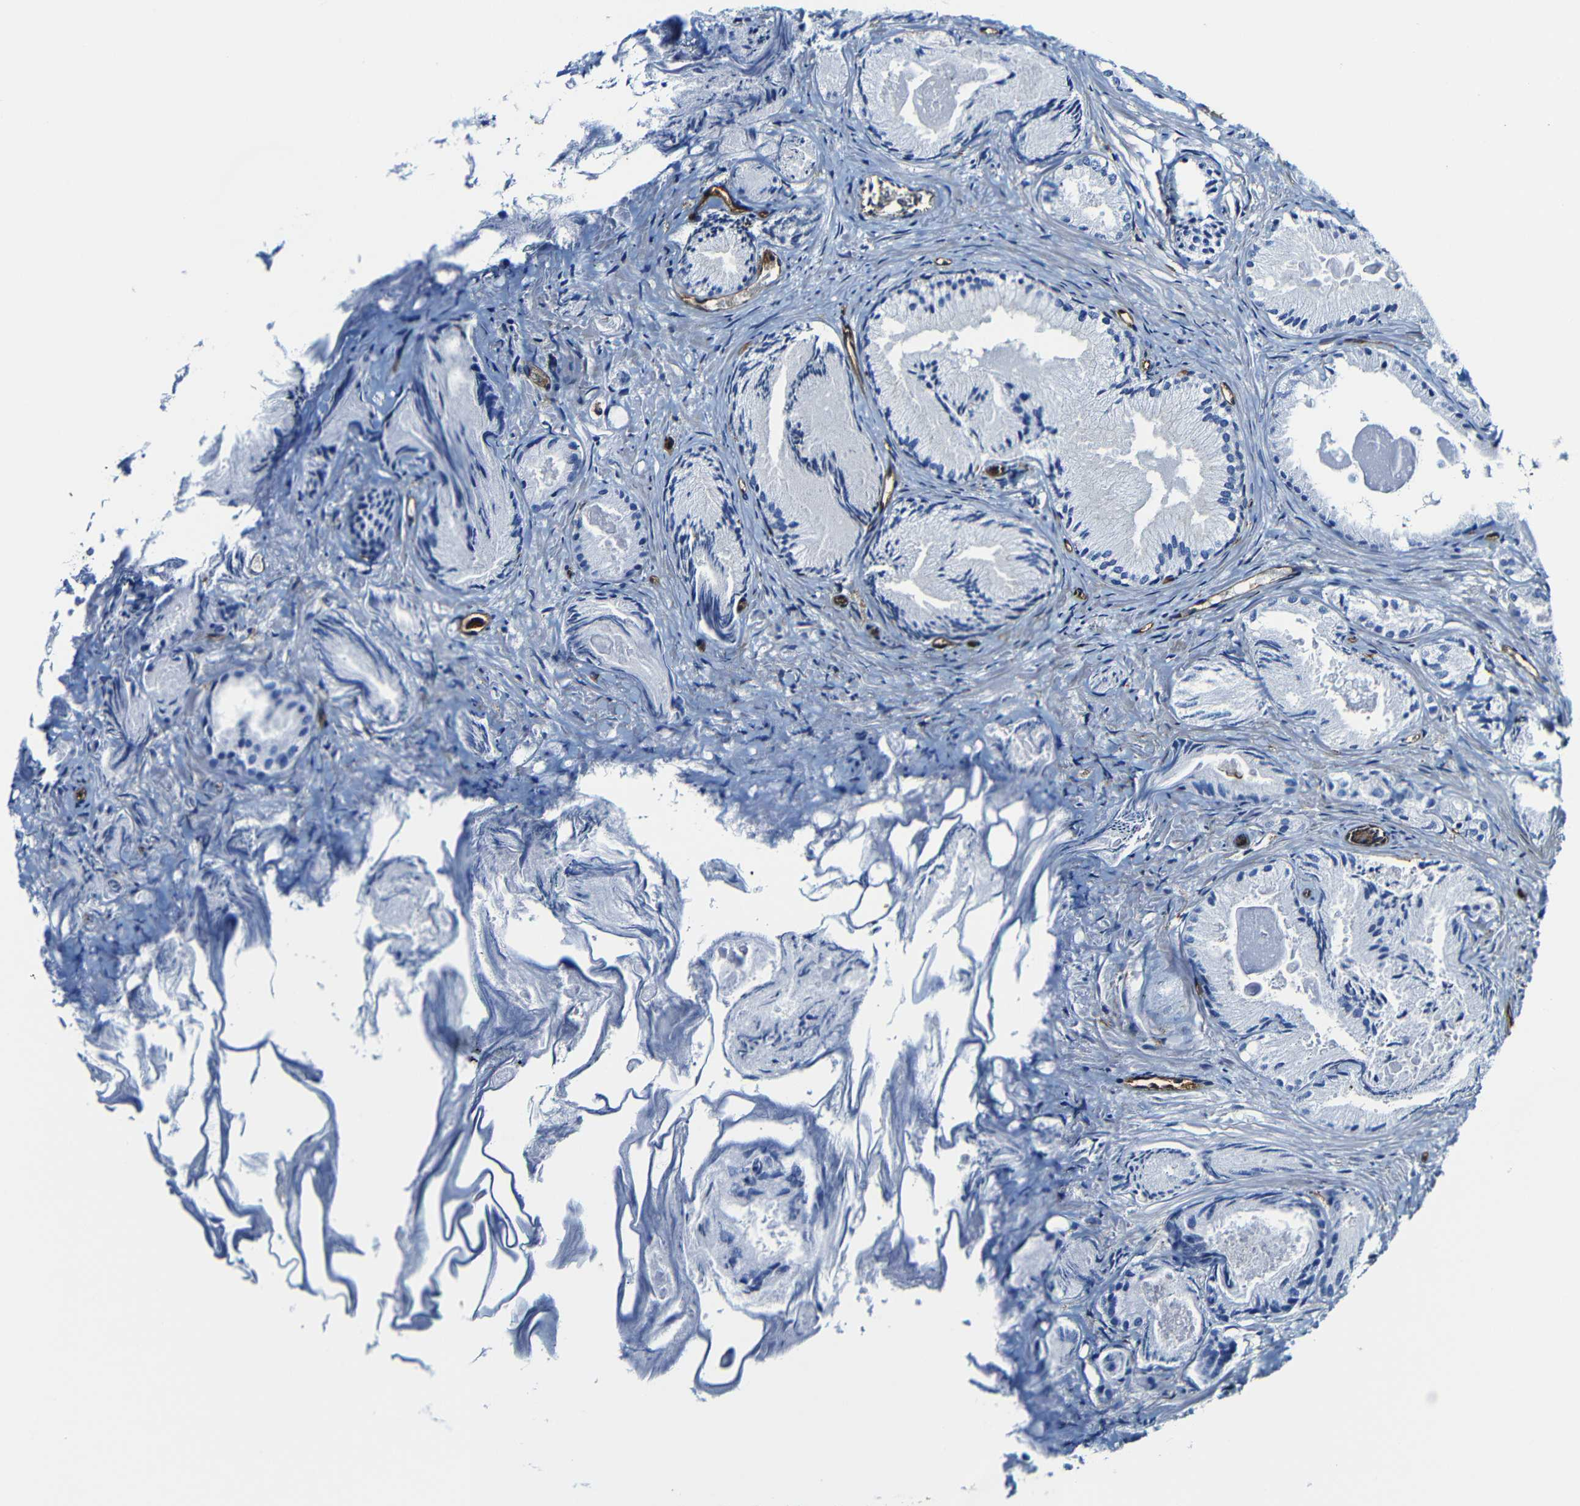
{"staining": {"intensity": "negative", "quantity": "none", "location": "none"}, "tissue": "prostate cancer", "cell_type": "Tumor cells", "image_type": "cancer", "snomed": [{"axis": "morphology", "description": "Adenocarcinoma, Low grade"}, {"axis": "topography", "description": "Prostate"}], "caption": "Human adenocarcinoma (low-grade) (prostate) stained for a protein using IHC exhibits no expression in tumor cells.", "gene": "MSN", "patient": {"sex": "male", "age": 72}}